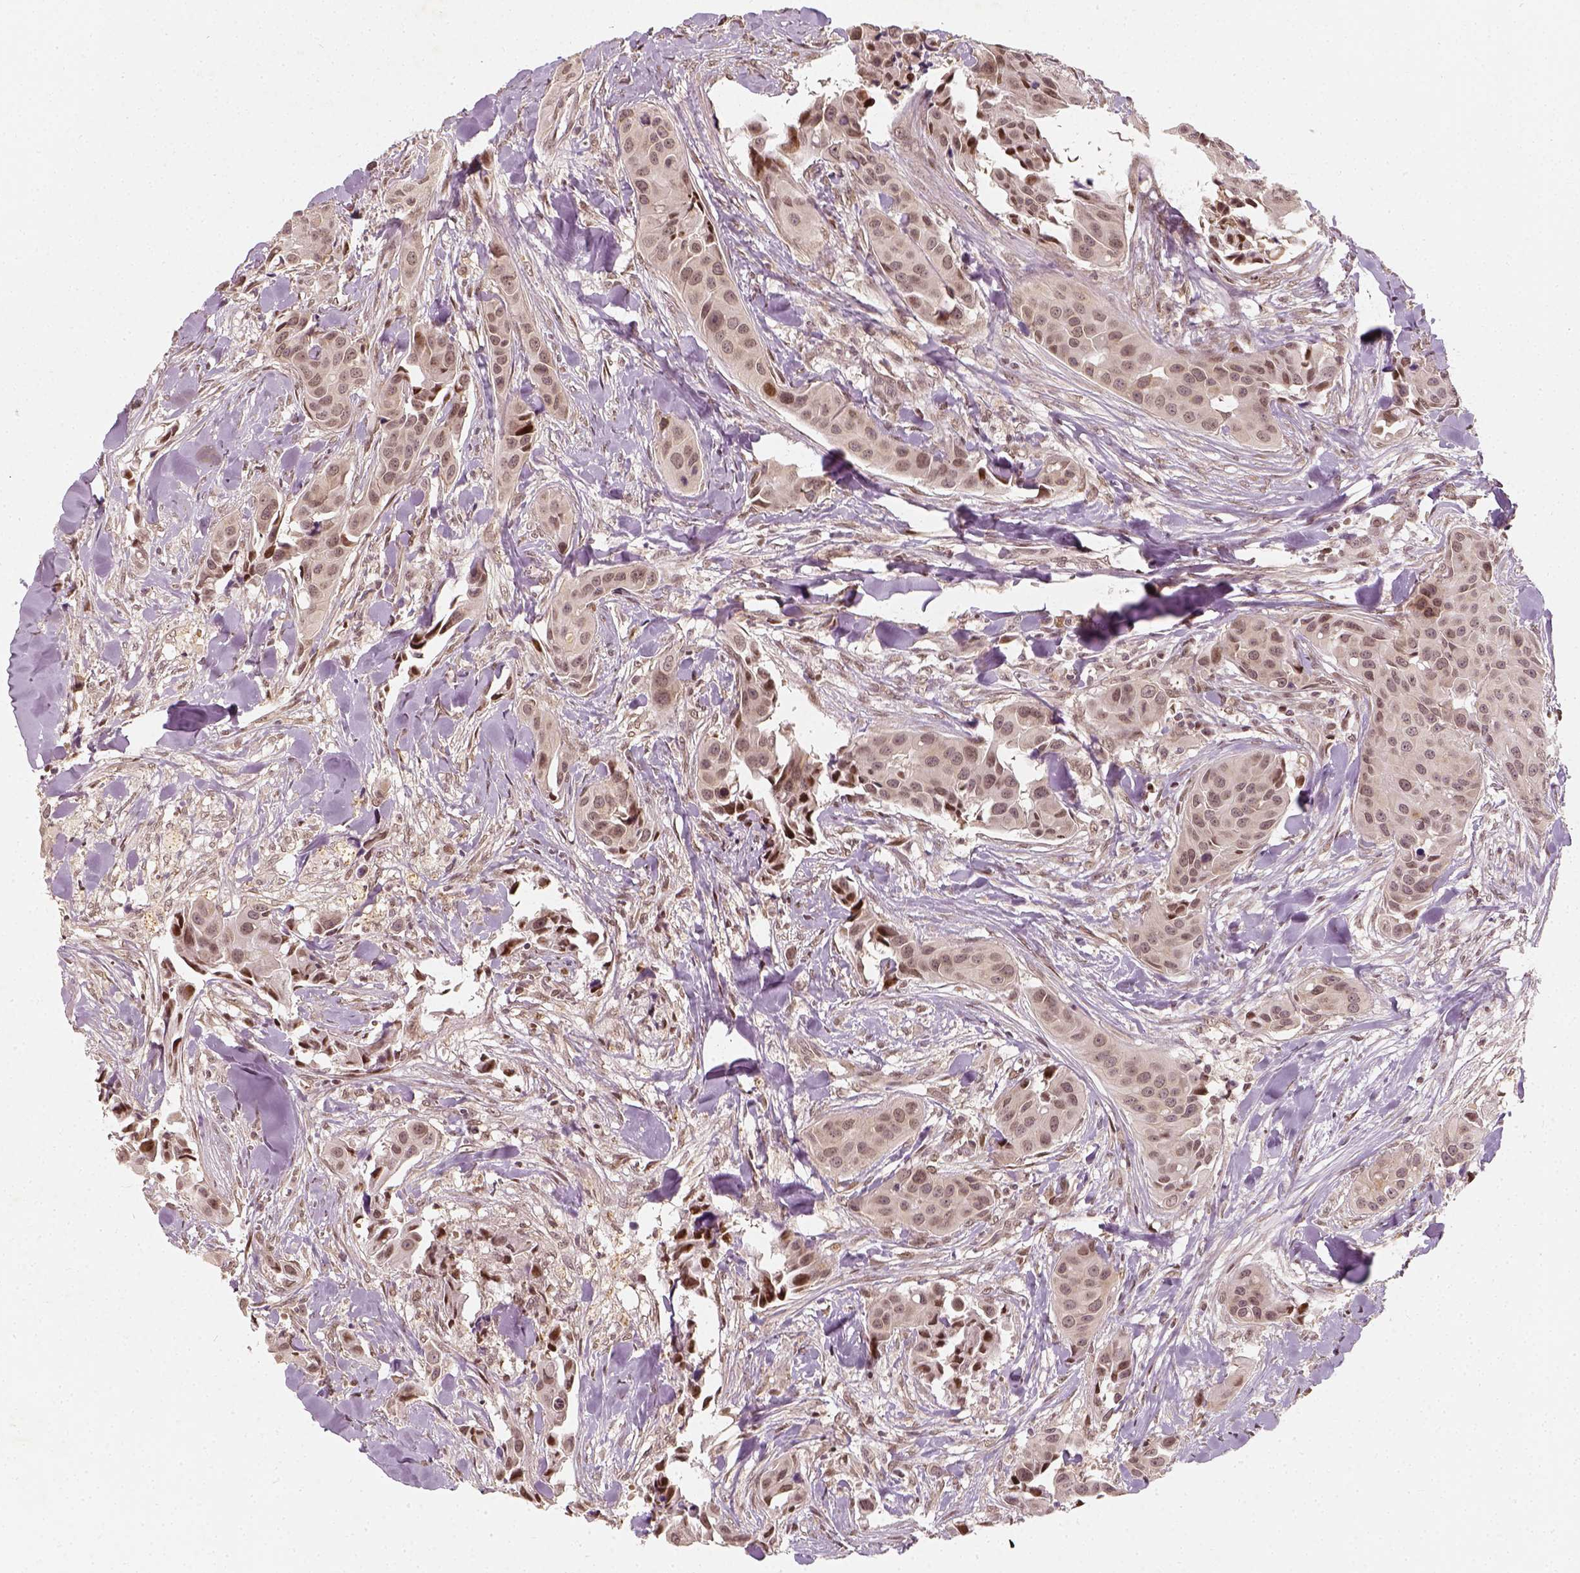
{"staining": {"intensity": "weak", "quantity": ">75%", "location": "nuclear"}, "tissue": "head and neck cancer", "cell_type": "Tumor cells", "image_type": "cancer", "snomed": [{"axis": "morphology", "description": "Adenocarcinoma, NOS"}, {"axis": "topography", "description": "Head-Neck"}], "caption": "The immunohistochemical stain highlights weak nuclear staining in tumor cells of head and neck cancer (adenocarcinoma) tissue.", "gene": "ZMAT3", "patient": {"sex": "male", "age": 76}}